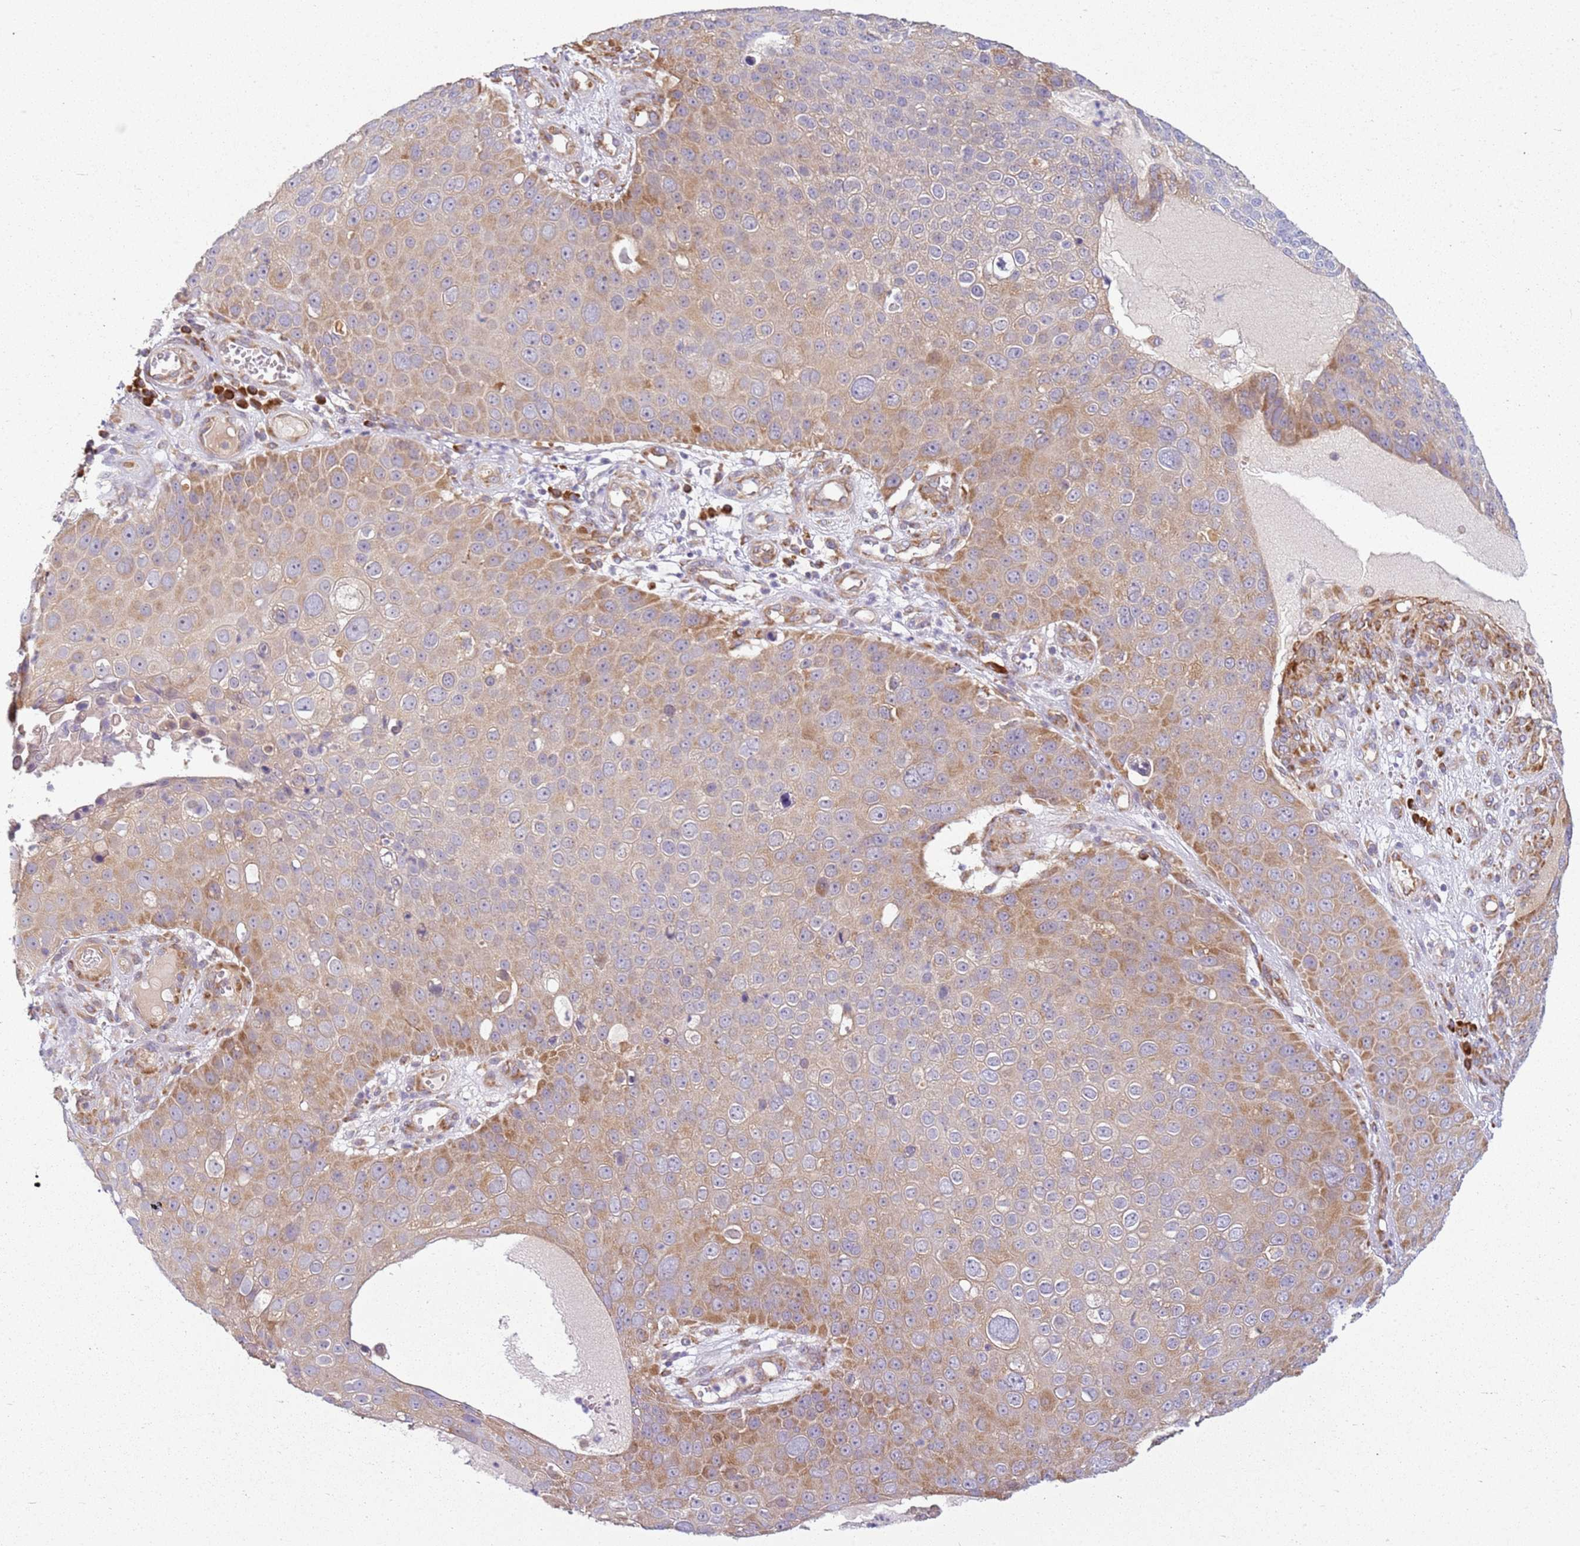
{"staining": {"intensity": "moderate", "quantity": "<25%", "location": "cytoplasmic/membranous"}, "tissue": "skin cancer", "cell_type": "Tumor cells", "image_type": "cancer", "snomed": [{"axis": "morphology", "description": "Squamous cell carcinoma, NOS"}, {"axis": "topography", "description": "Skin"}], "caption": "The photomicrograph displays a brown stain indicating the presence of a protein in the cytoplasmic/membranous of tumor cells in skin squamous cell carcinoma.", "gene": "RPS28", "patient": {"sex": "male", "age": 71}}